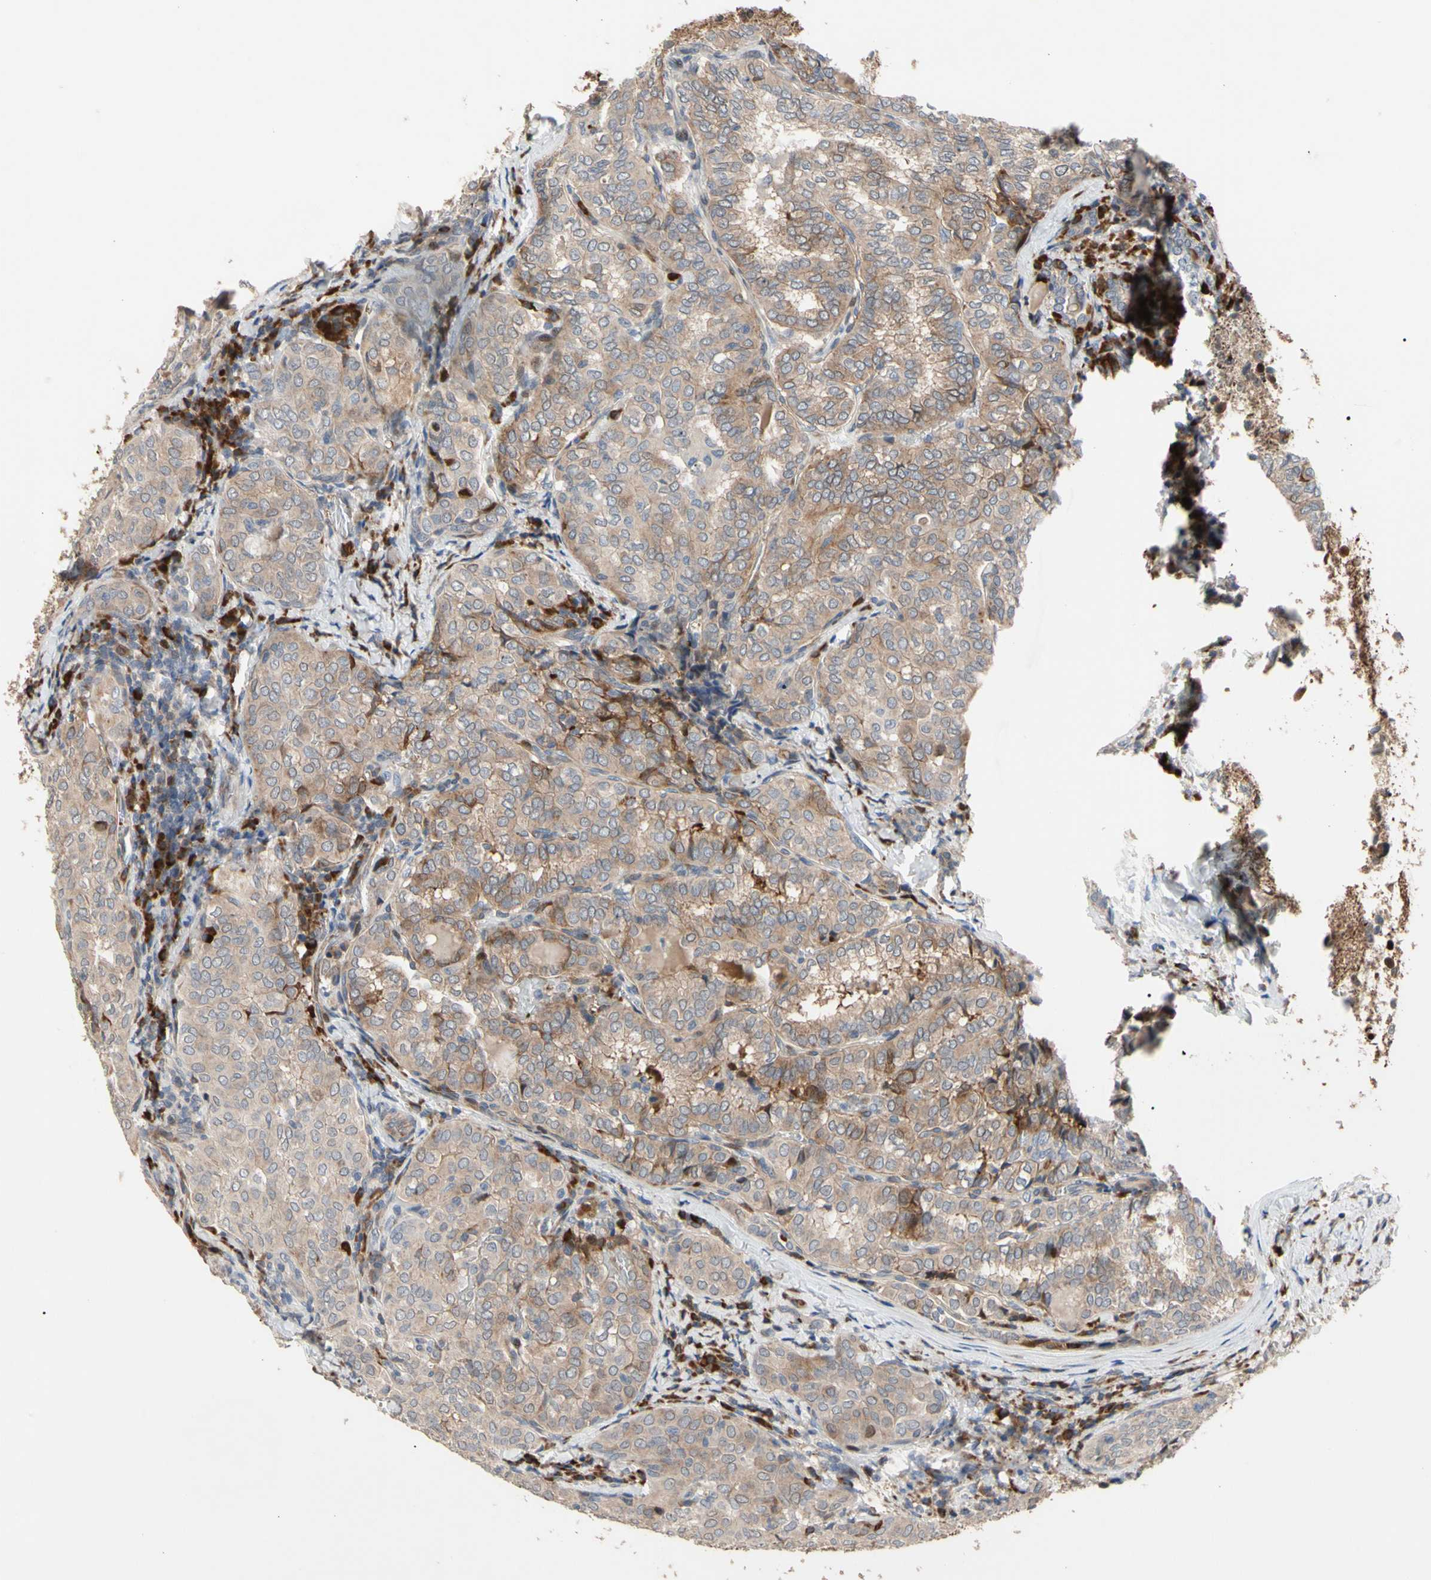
{"staining": {"intensity": "weak", "quantity": ">75%", "location": "cytoplasmic/membranous"}, "tissue": "thyroid cancer", "cell_type": "Tumor cells", "image_type": "cancer", "snomed": [{"axis": "morphology", "description": "Normal tissue, NOS"}, {"axis": "morphology", "description": "Papillary adenocarcinoma, NOS"}, {"axis": "topography", "description": "Thyroid gland"}], "caption": "Immunohistochemistry (IHC) of thyroid cancer exhibits low levels of weak cytoplasmic/membranous expression in about >75% of tumor cells.", "gene": "HMGCR", "patient": {"sex": "female", "age": 30}}